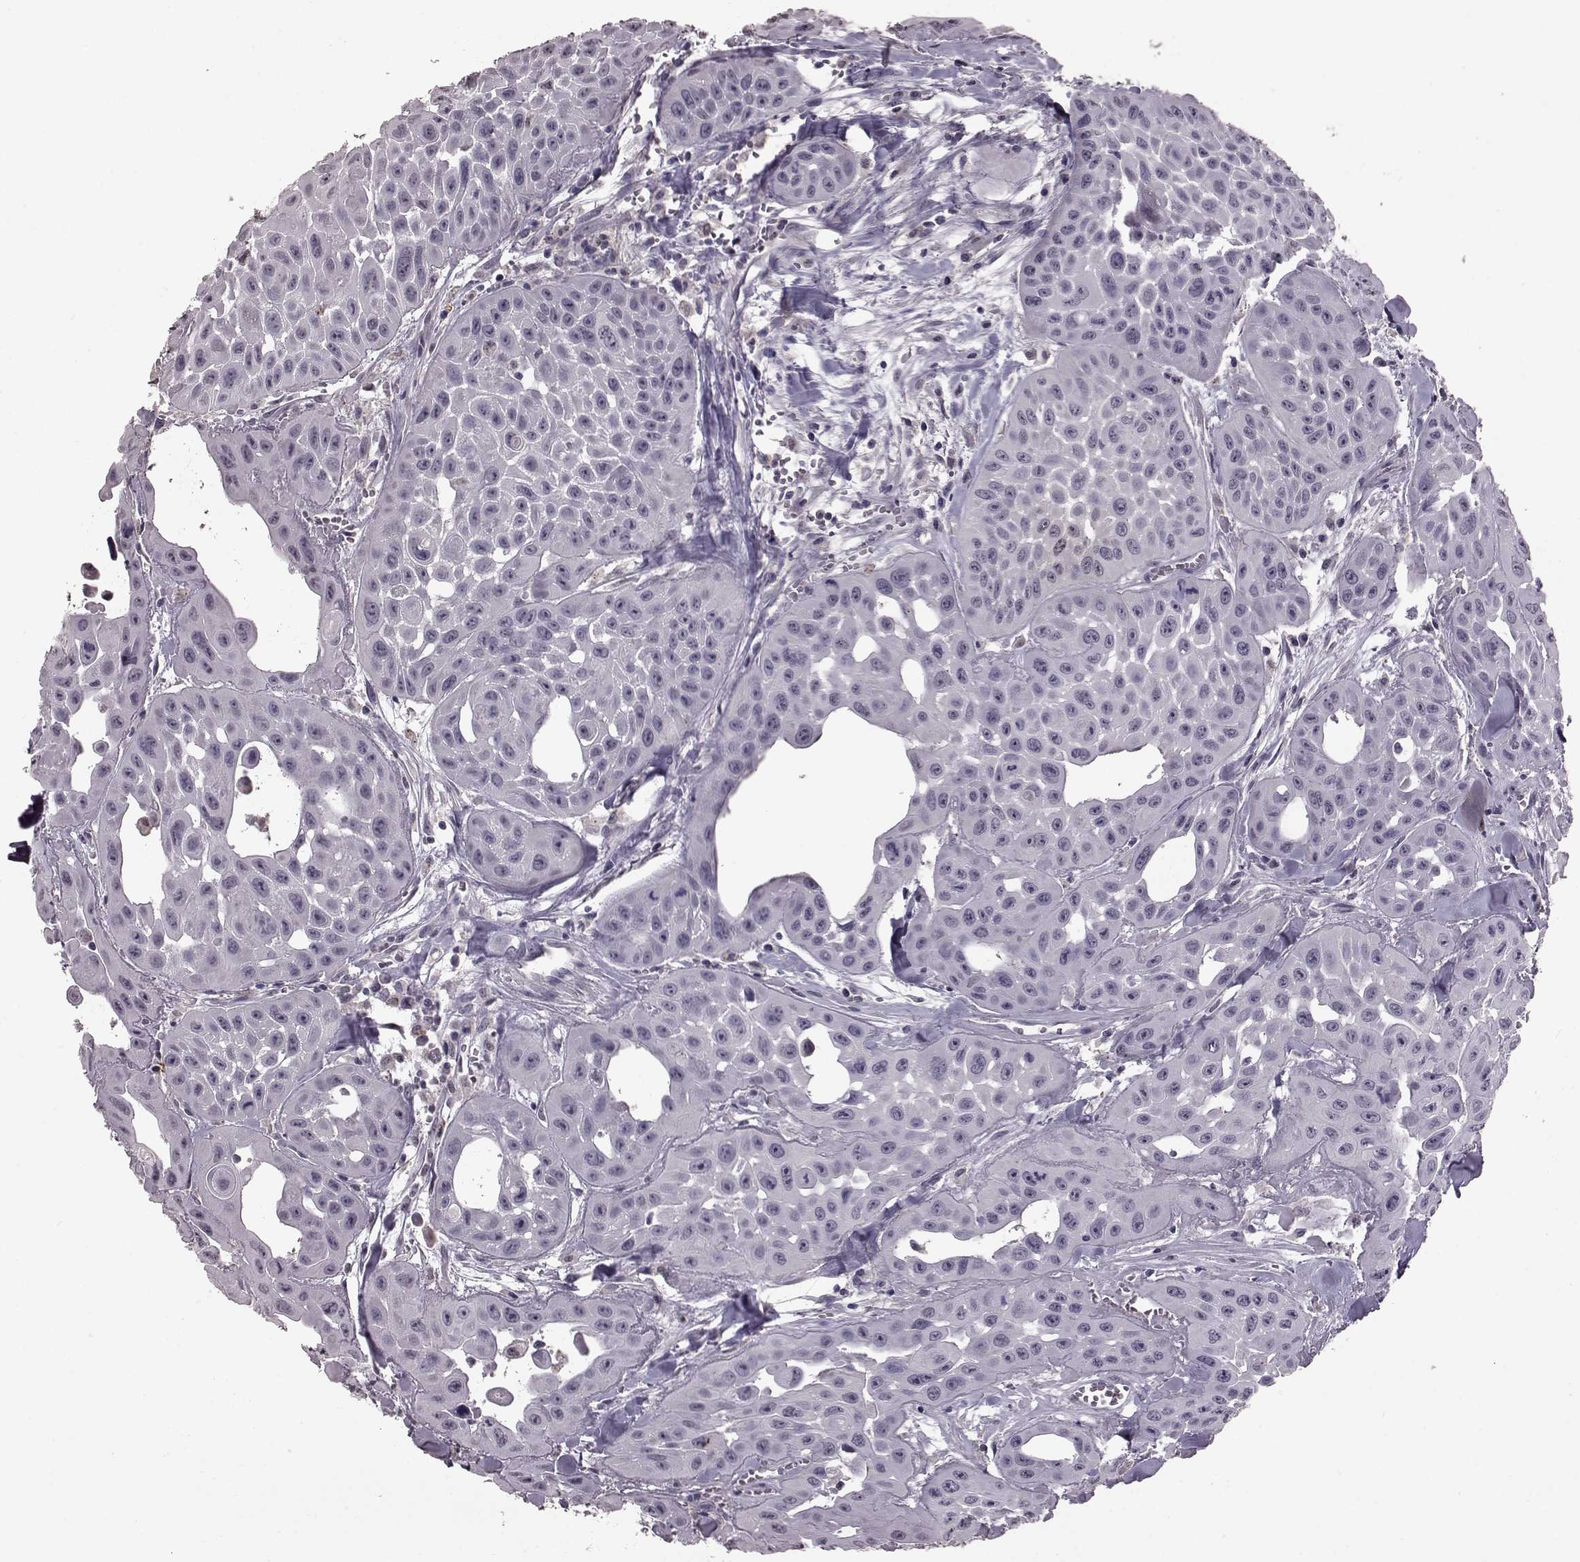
{"staining": {"intensity": "negative", "quantity": "none", "location": "none"}, "tissue": "head and neck cancer", "cell_type": "Tumor cells", "image_type": "cancer", "snomed": [{"axis": "morphology", "description": "Adenocarcinoma, NOS"}, {"axis": "topography", "description": "Head-Neck"}], "caption": "Protein analysis of head and neck adenocarcinoma displays no significant expression in tumor cells.", "gene": "TSKS", "patient": {"sex": "male", "age": 73}}